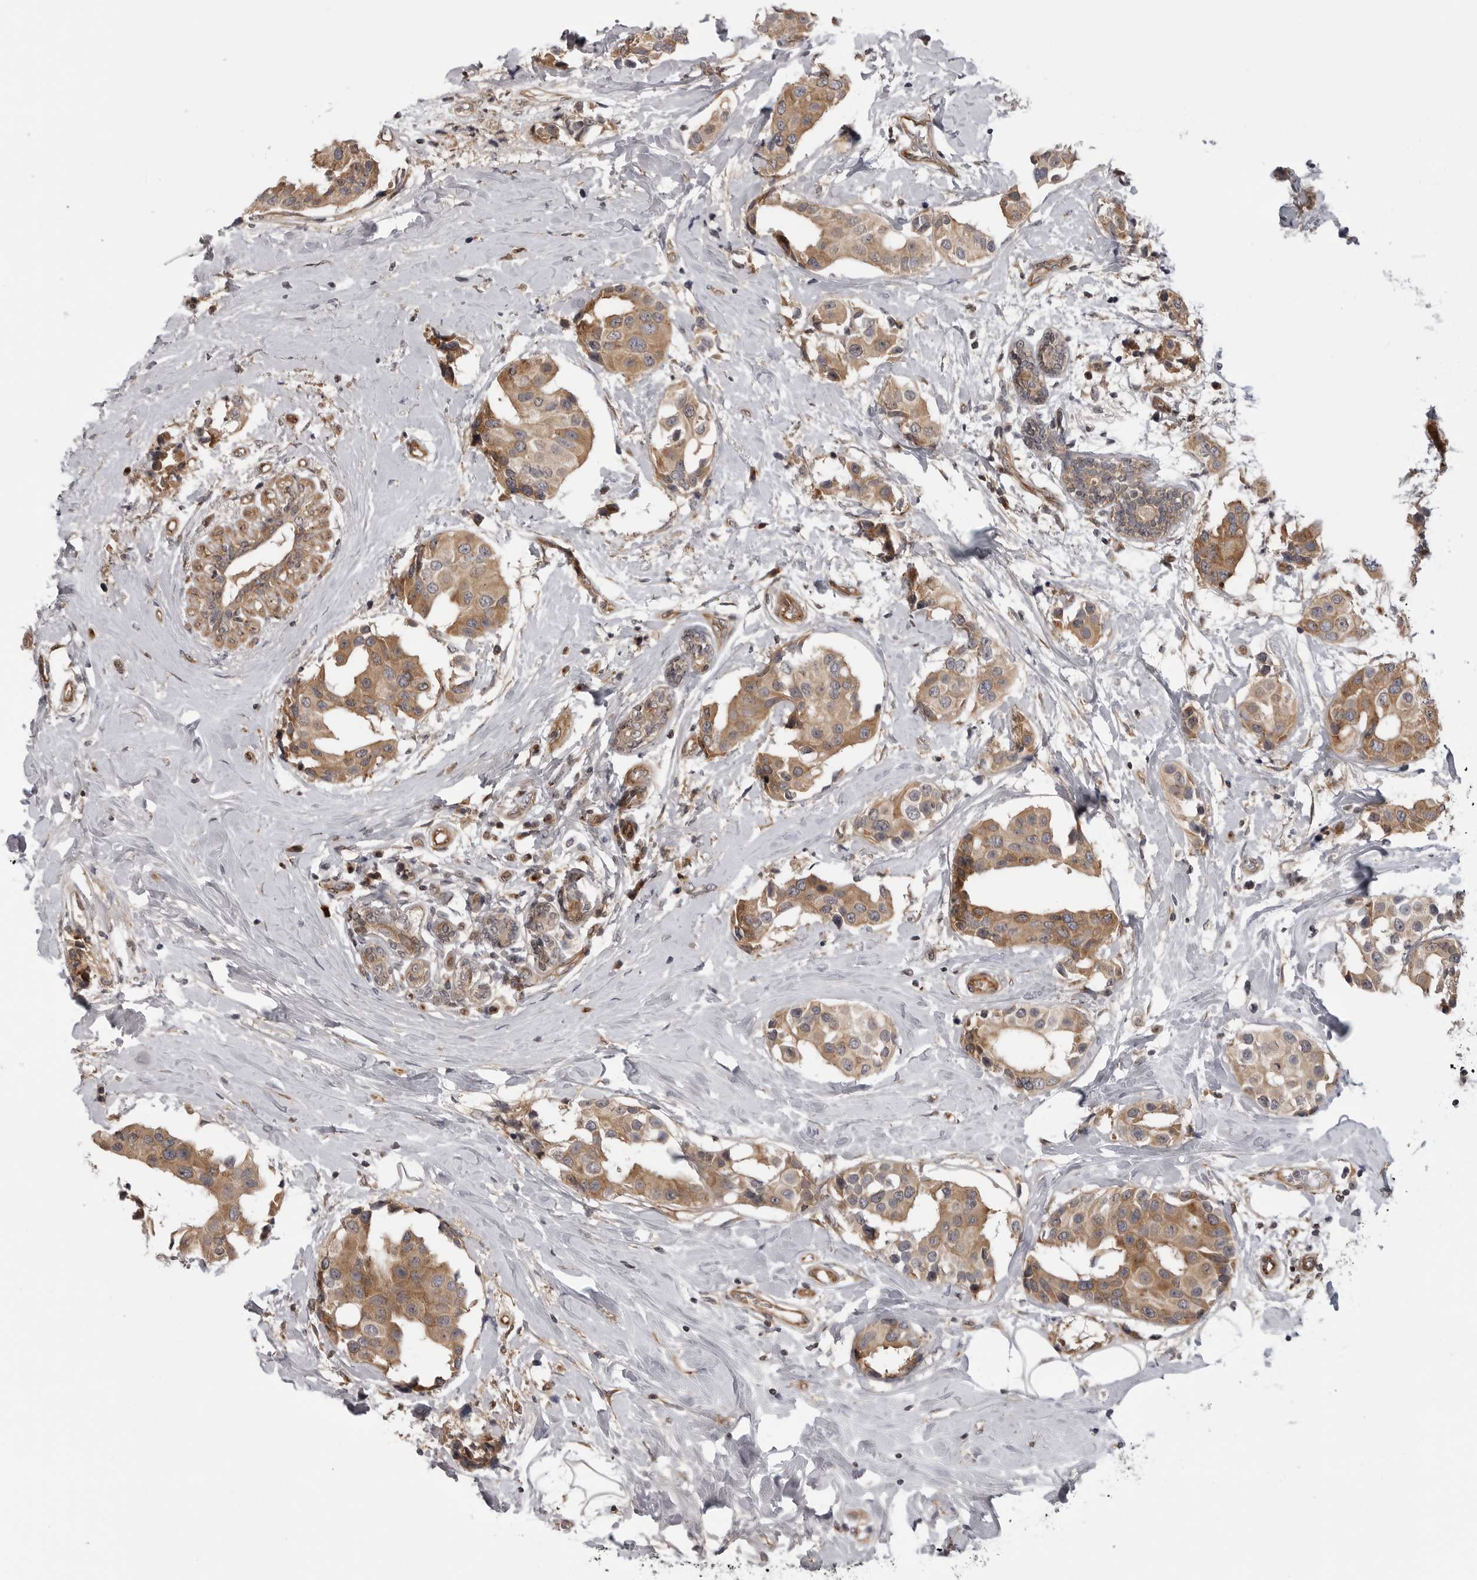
{"staining": {"intensity": "moderate", "quantity": ">75%", "location": "cytoplasmic/membranous"}, "tissue": "breast cancer", "cell_type": "Tumor cells", "image_type": "cancer", "snomed": [{"axis": "morphology", "description": "Normal tissue, NOS"}, {"axis": "morphology", "description": "Duct carcinoma"}, {"axis": "topography", "description": "Breast"}], "caption": "Breast intraductal carcinoma stained for a protein exhibits moderate cytoplasmic/membranous positivity in tumor cells.", "gene": "LRRC45", "patient": {"sex": "female", "age": 39}}